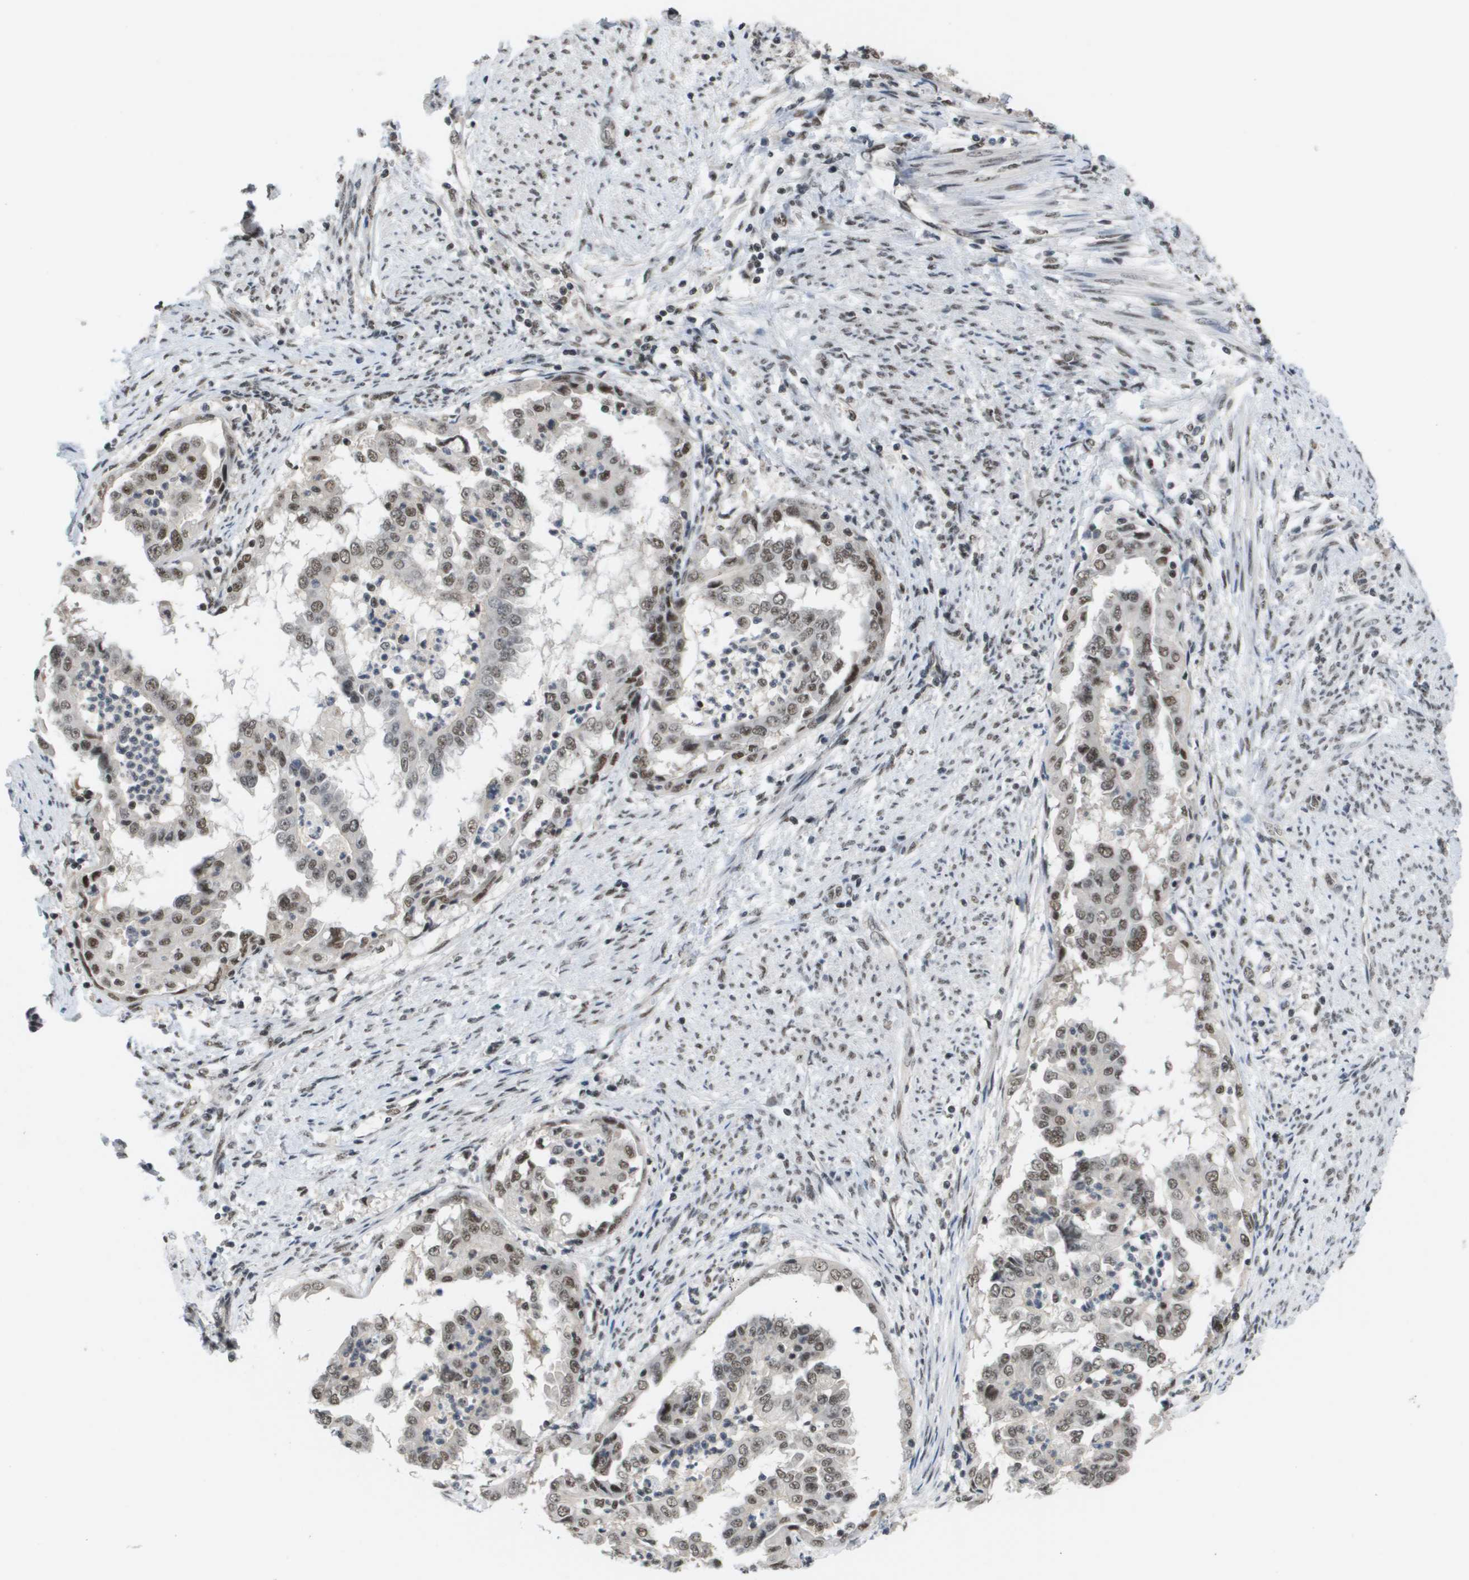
{"staining": {"intensity": "moderate", "quantity": ">75%", "location": "nuclear"}, "tissue": "endometrial cancer", "cell_type": "Tumor cells", "image_type": "cancer", "snomed": [{"axis": "morphology", "description": "Adenocarcinoma, NOS"}, {"axis": "topography", "description": "Endometrium"}], "caption": "A brown stain highlights moderate nuclear expression of a protein in human endometrial adenocarcinoma tumor cells. The protein is stained brown, and the nuclei are stained in blue (DAB (3,3'-diaminobenzidine) IHC with brightfield microscopy, high magnification).", "gene": "ISY1", "patient": {"sex": "female", "age": 85}}